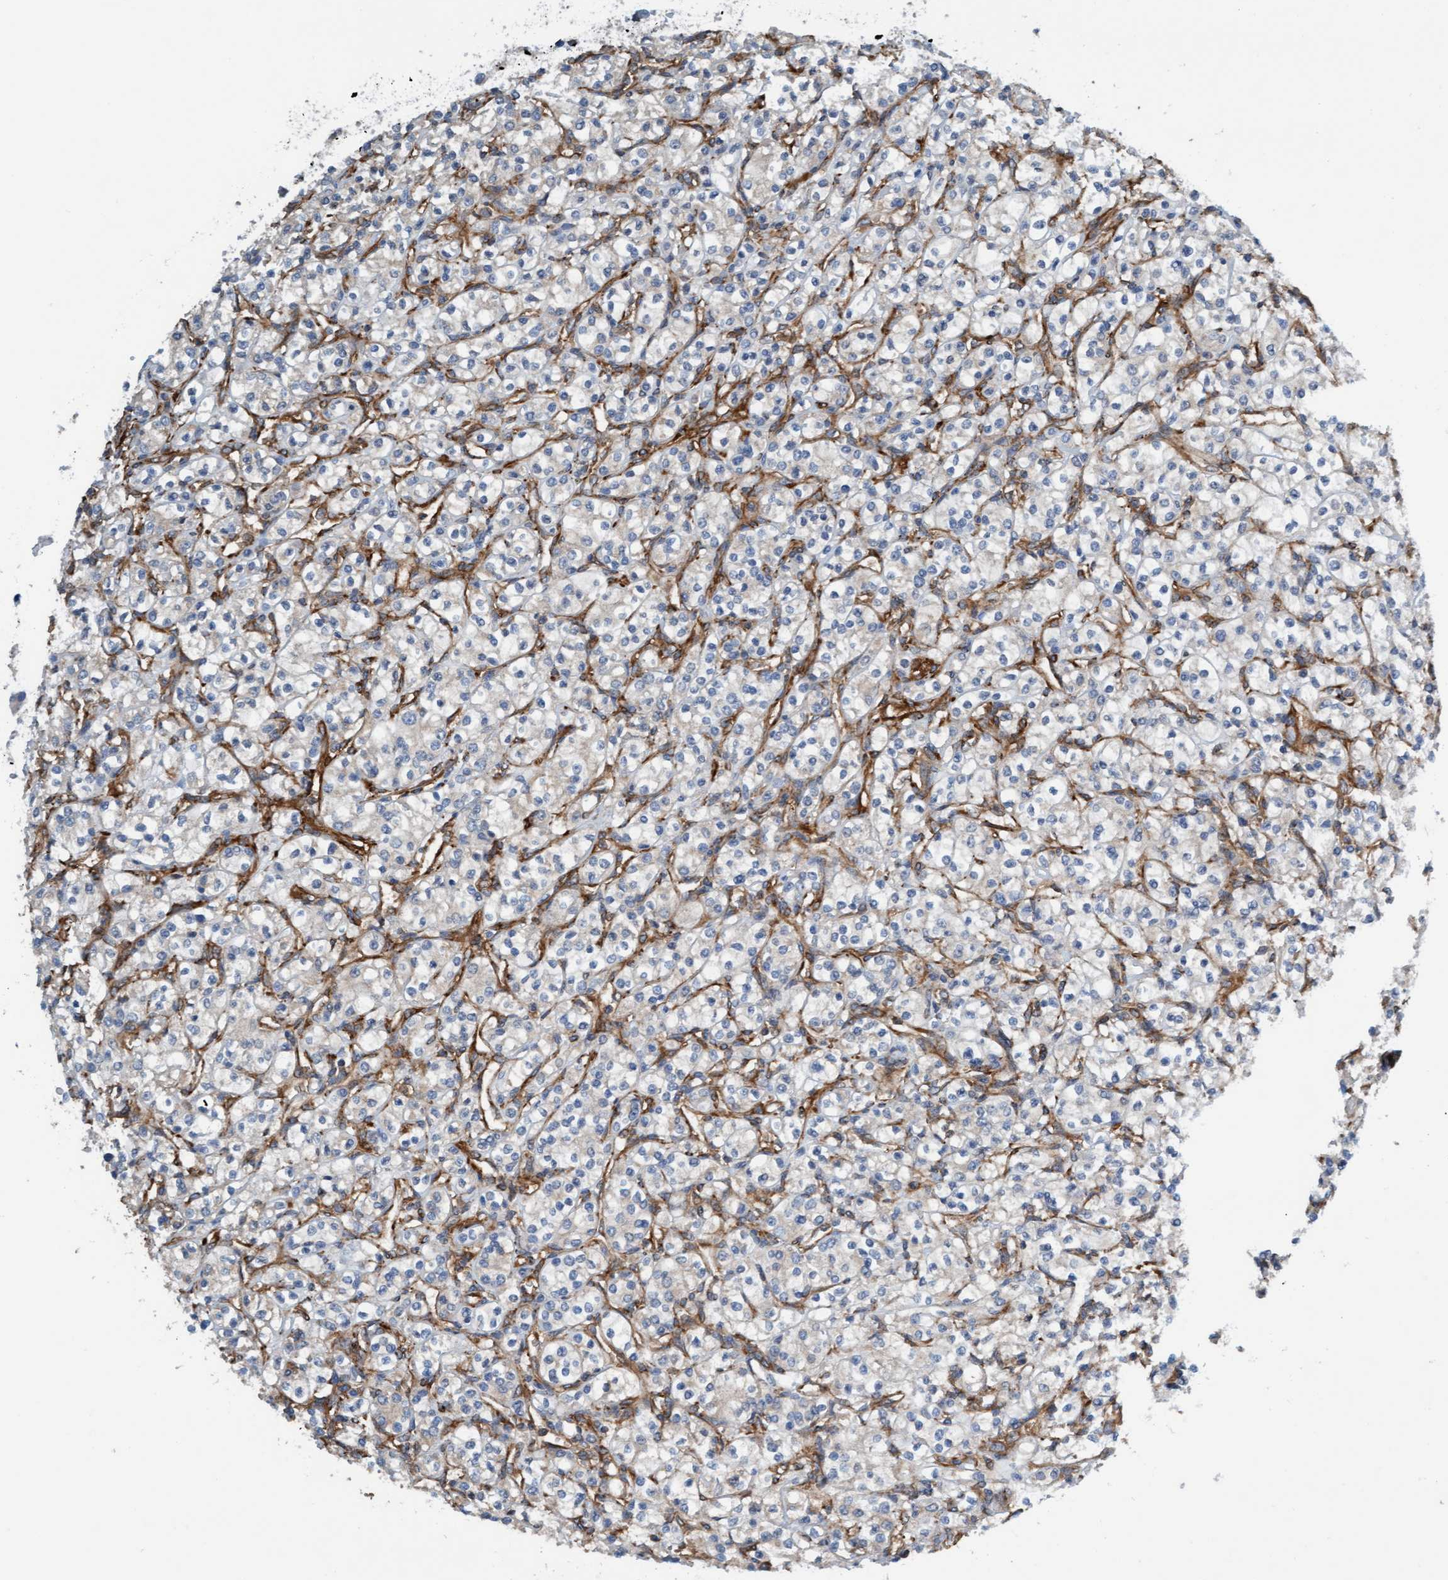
{"staining": {"intensity": "negative", "quantity": "none", "location": "none"}, "tissue": "renal cancer", "cell_type": "Tumor cells", "image_type": "cancer", "snomed": [{"axis": "morphology", "description": "Adenocarcinoma, NOS"}, {"axis": "topography", "description": "Kidney"}], "caption": "This is an immunohistochemistry (IHC) histopathology image of adenocarcinoma (renal). There is no positivity in tumor cells.", "gene": "FMNL3", "patient": {"sex": "male", "age": 77}}